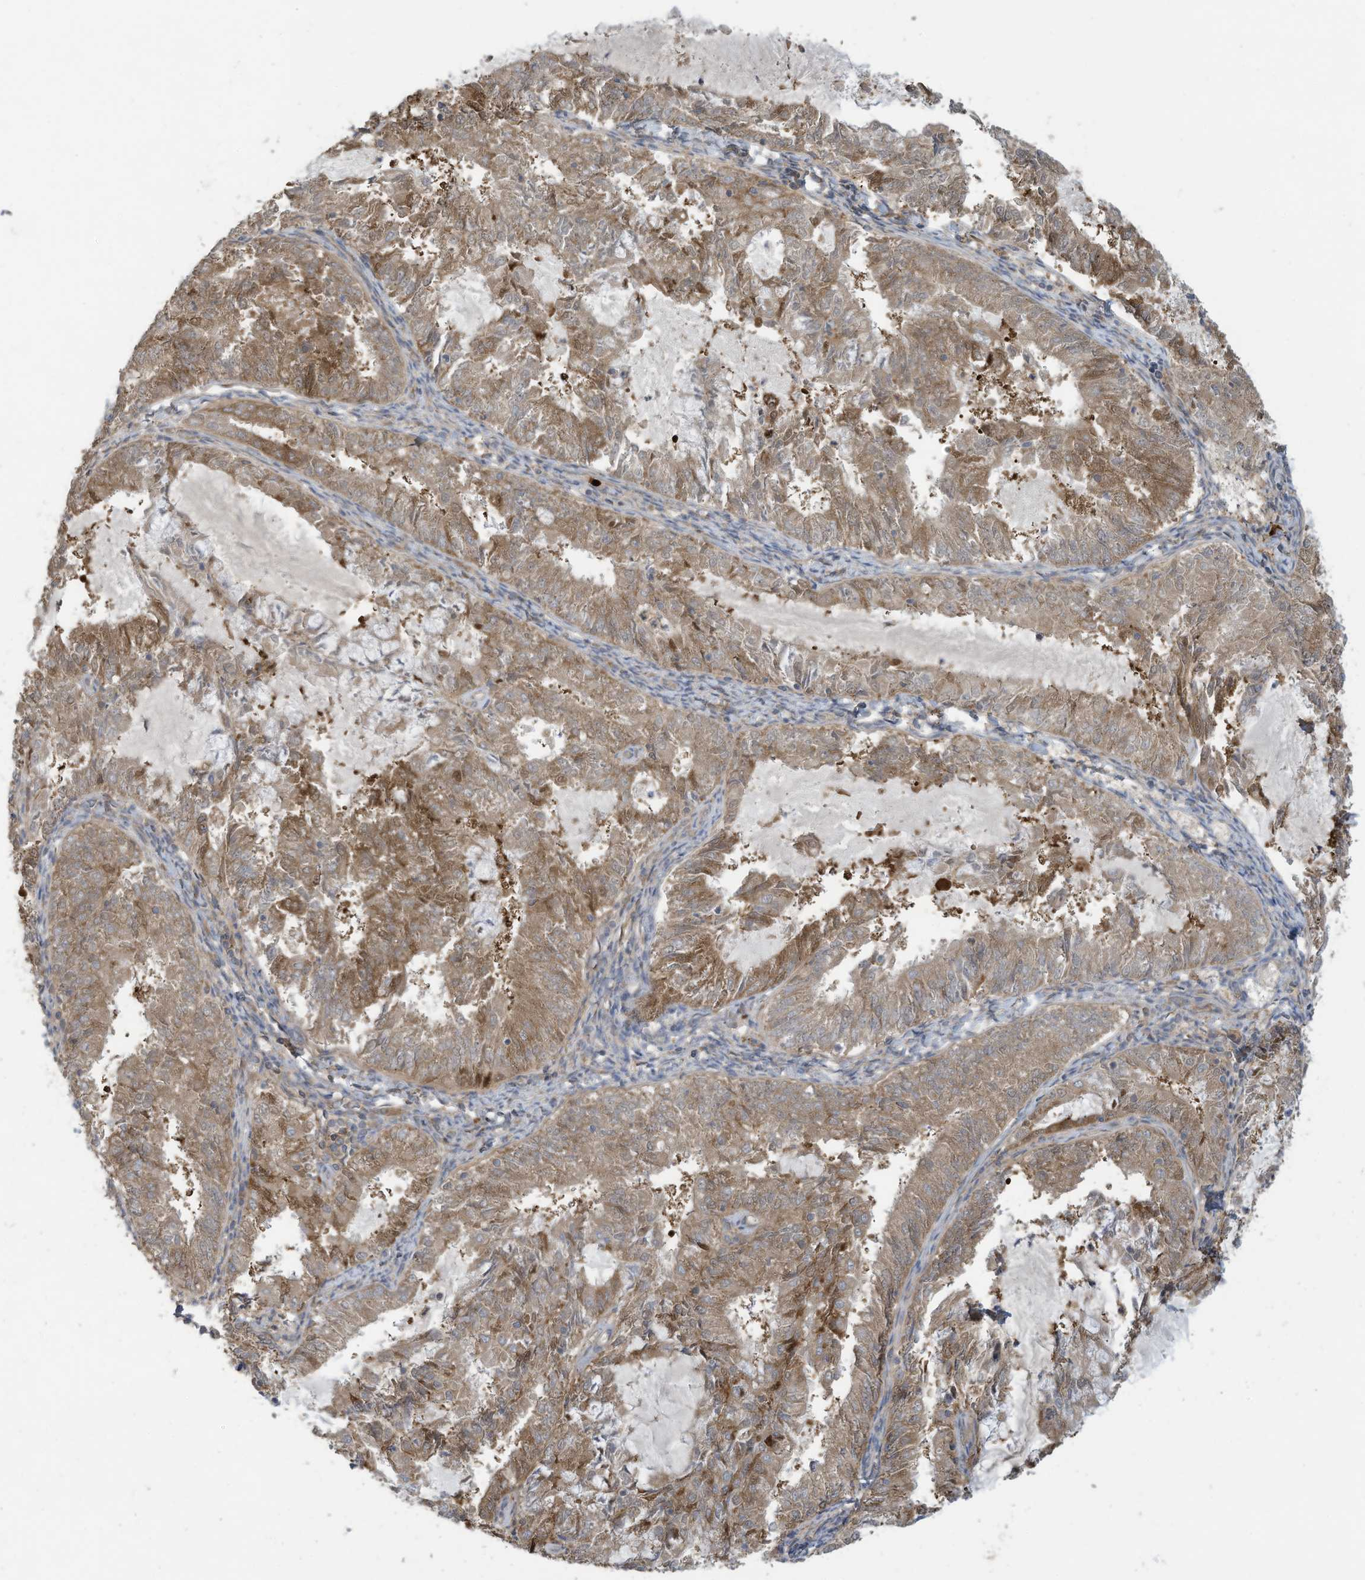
{"staining": {"intensity": "moderate", "quantity": ">75%", "location": "cytoplasmic/membranous"}, "tissue": "endometrial cancer", "cell_type": "Tumor cells", "image_type": "cancer", "snomed": [{"axis": "morphology", "description": "Adenocarcinoma, NOS"}, {"axis": "topography", "description": "Endometrium"}], "caption": "This micrograph exhibits immunohistochemistry staining of endometrial adenocarcinoma, with medium moderate cytoplasmic/membranous positivity in about >75% of tumor cells.", "gene": "ADI1", "patient": {"sex": "female", "age": 57}}